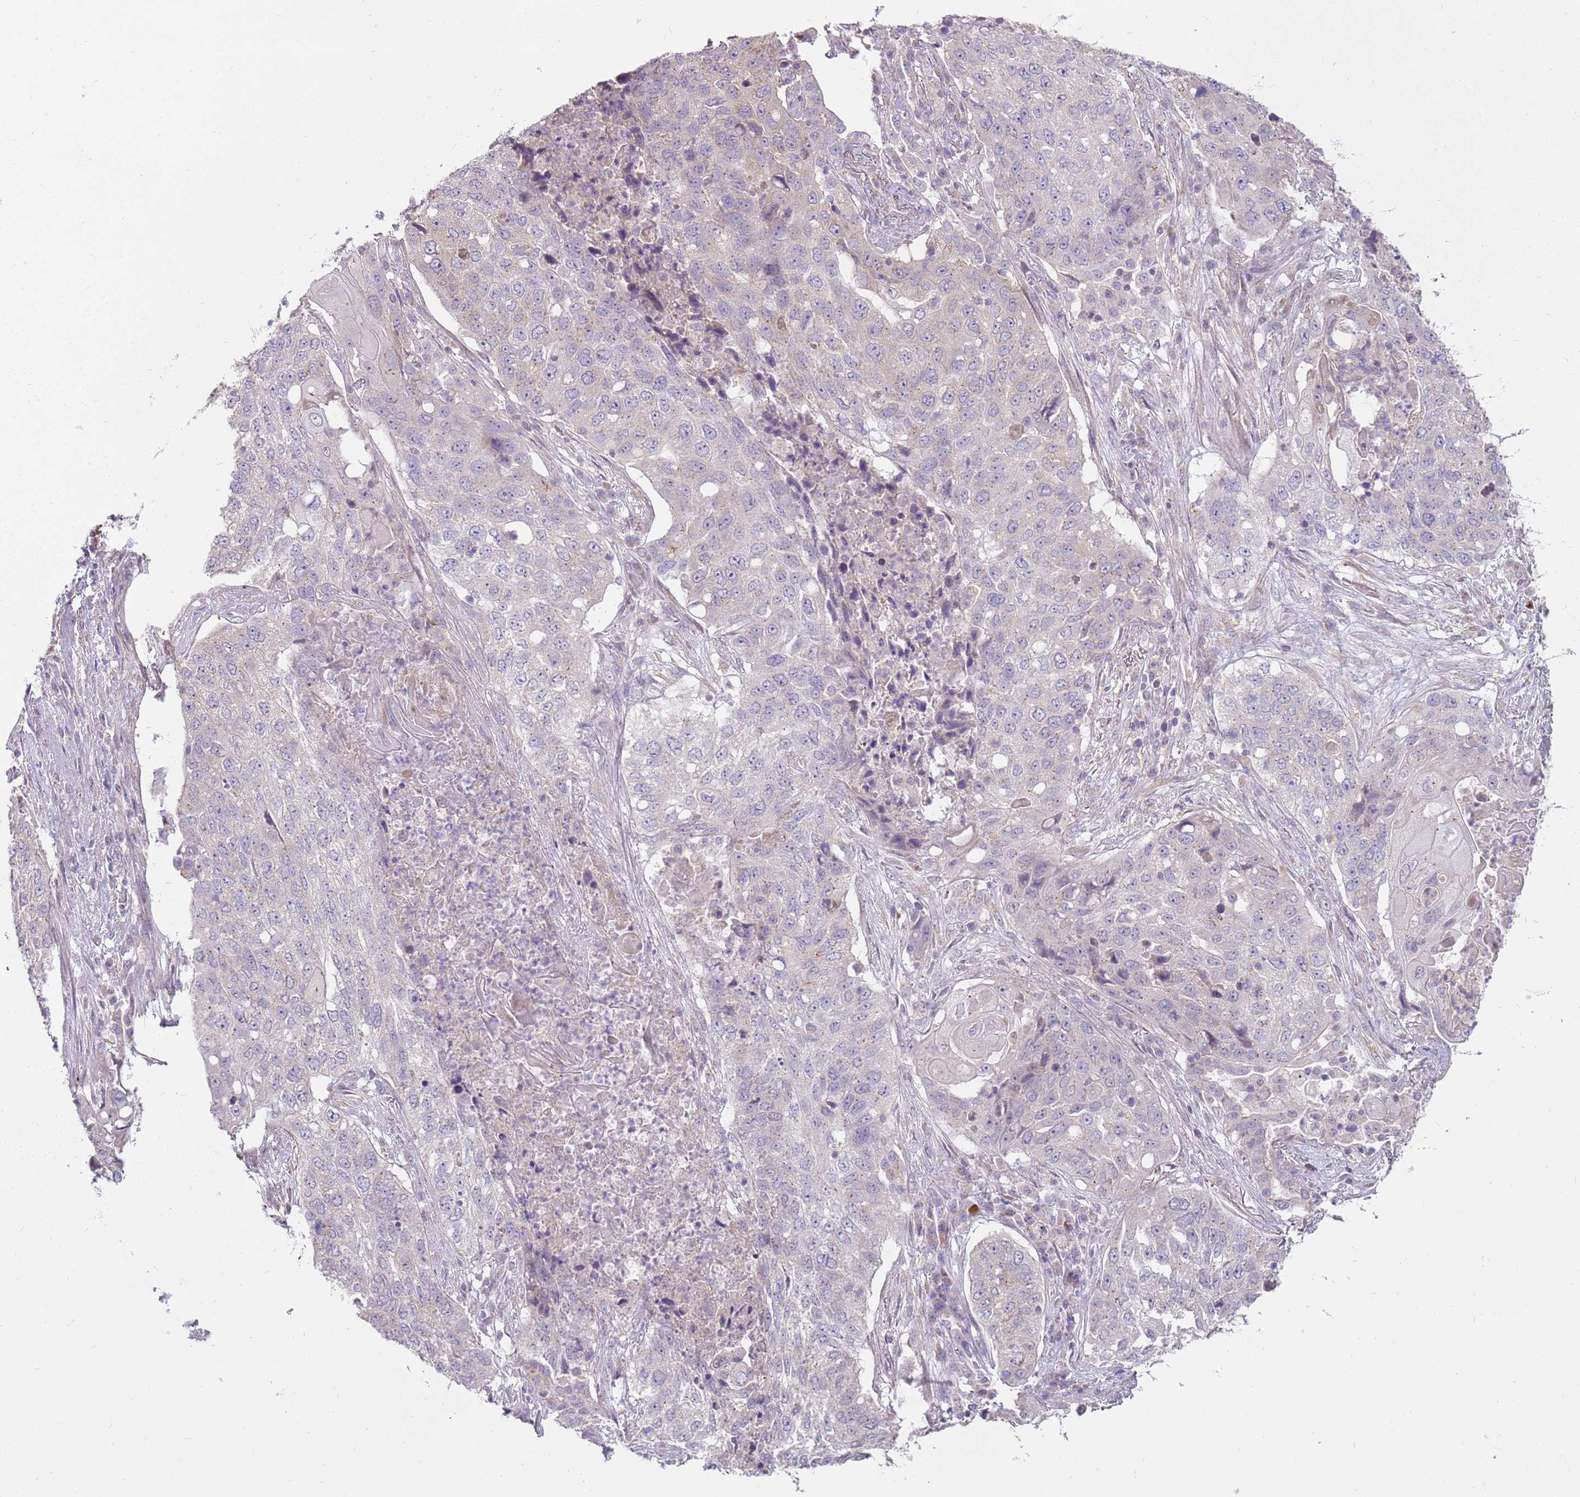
{"staining": {"intensity": "negative", "quantity": "none", "location": "none"}, "tissue": "lung cancer", "cell_type": "Tumor cells", "image_type": "cancer", "snomed": [{"axis": "morphology", "description": "Squamous cell carcinoma, NOS"}, {"axis": "topography", "description": "Lung"}], "caption": "Tumor cells show no significant staining in lung cancer (squamous cell carcinoma).", "gene": "SPATA31D1", "patient": {"sex": "female", "age": 63}}